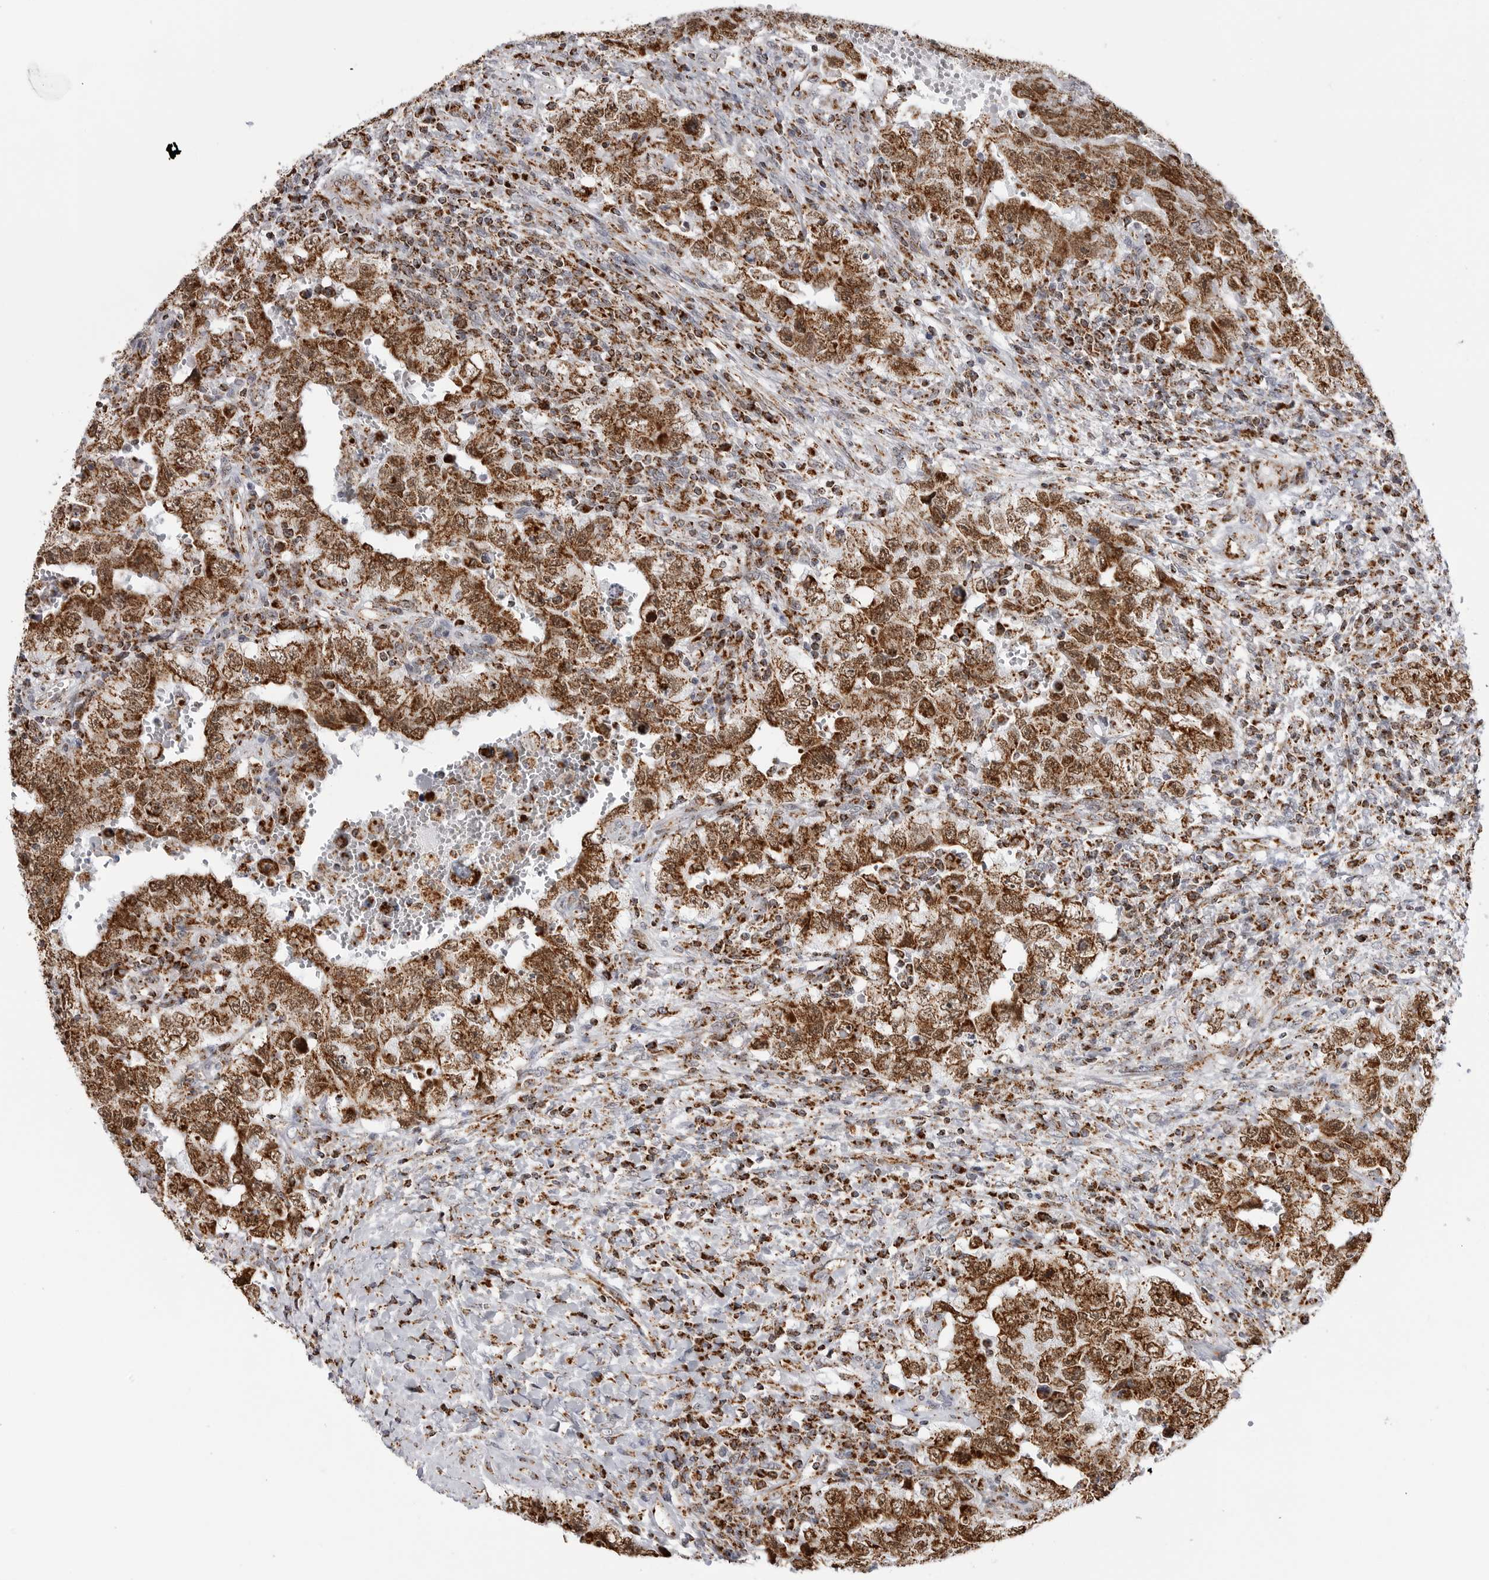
{"staining": {"intensity": "strong", "quantity": ">75%", "location": "cytoplasmic/membranous"}, "tissue": "testis cancer", "cell_type": "Tumor cells", "image_type": "cancer", "snomed": [{"axis": "morphology", "description": "Carcinoma, Embryonal, NOS"}, {"axis": "topography", "description": "Testis"}], "caption": "This histopathology image shows testis cancer (embryonal carcinoma) stained with immunohistochemistry to label a protein in brown. The cytoplasmic/membranous of tumor cells show strong positivity for the protein. Nuclei are counter-stained blue.", "gene": "COX5A", "patient": {"sex": "male", "age": 26}}